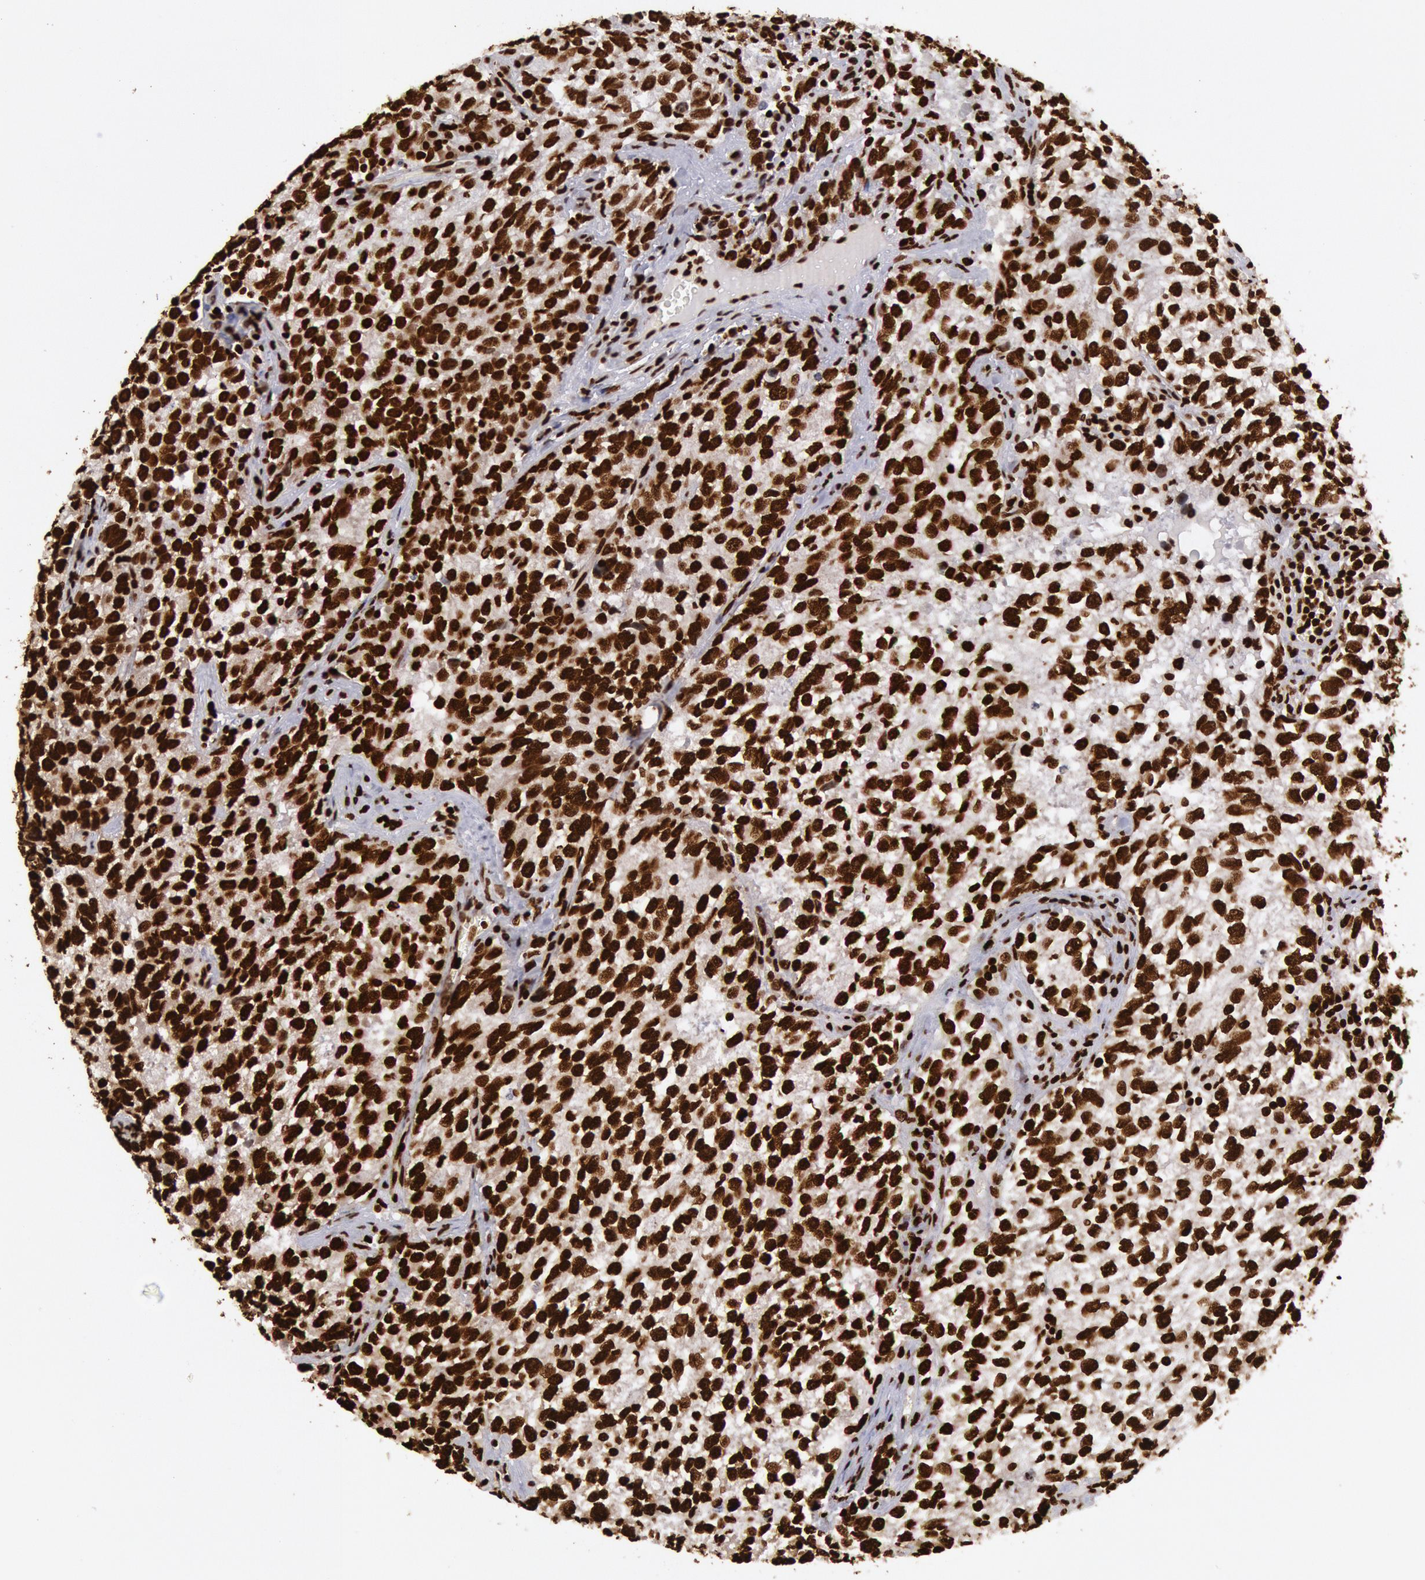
{"staining": {"intensity": "strong", "quantity": "25%-75%", "location": "nuclear"}, "tissue": "testis cancer", "cell_type": "Tumor cells", "image_type": "cancer", "snomed": [{"axis": "morphology", "description": "Seminoma, NOS"}, {"axis": "topography", "description": "Testis"}], "caption": "About 25%-75% of tumor cells in human seminoma (testis) show strong nuclear protein positivity as visualized by brown immunohistochemical staining.", "gene": "H3-4", "patient": {"sex": "male", "age": 38}}